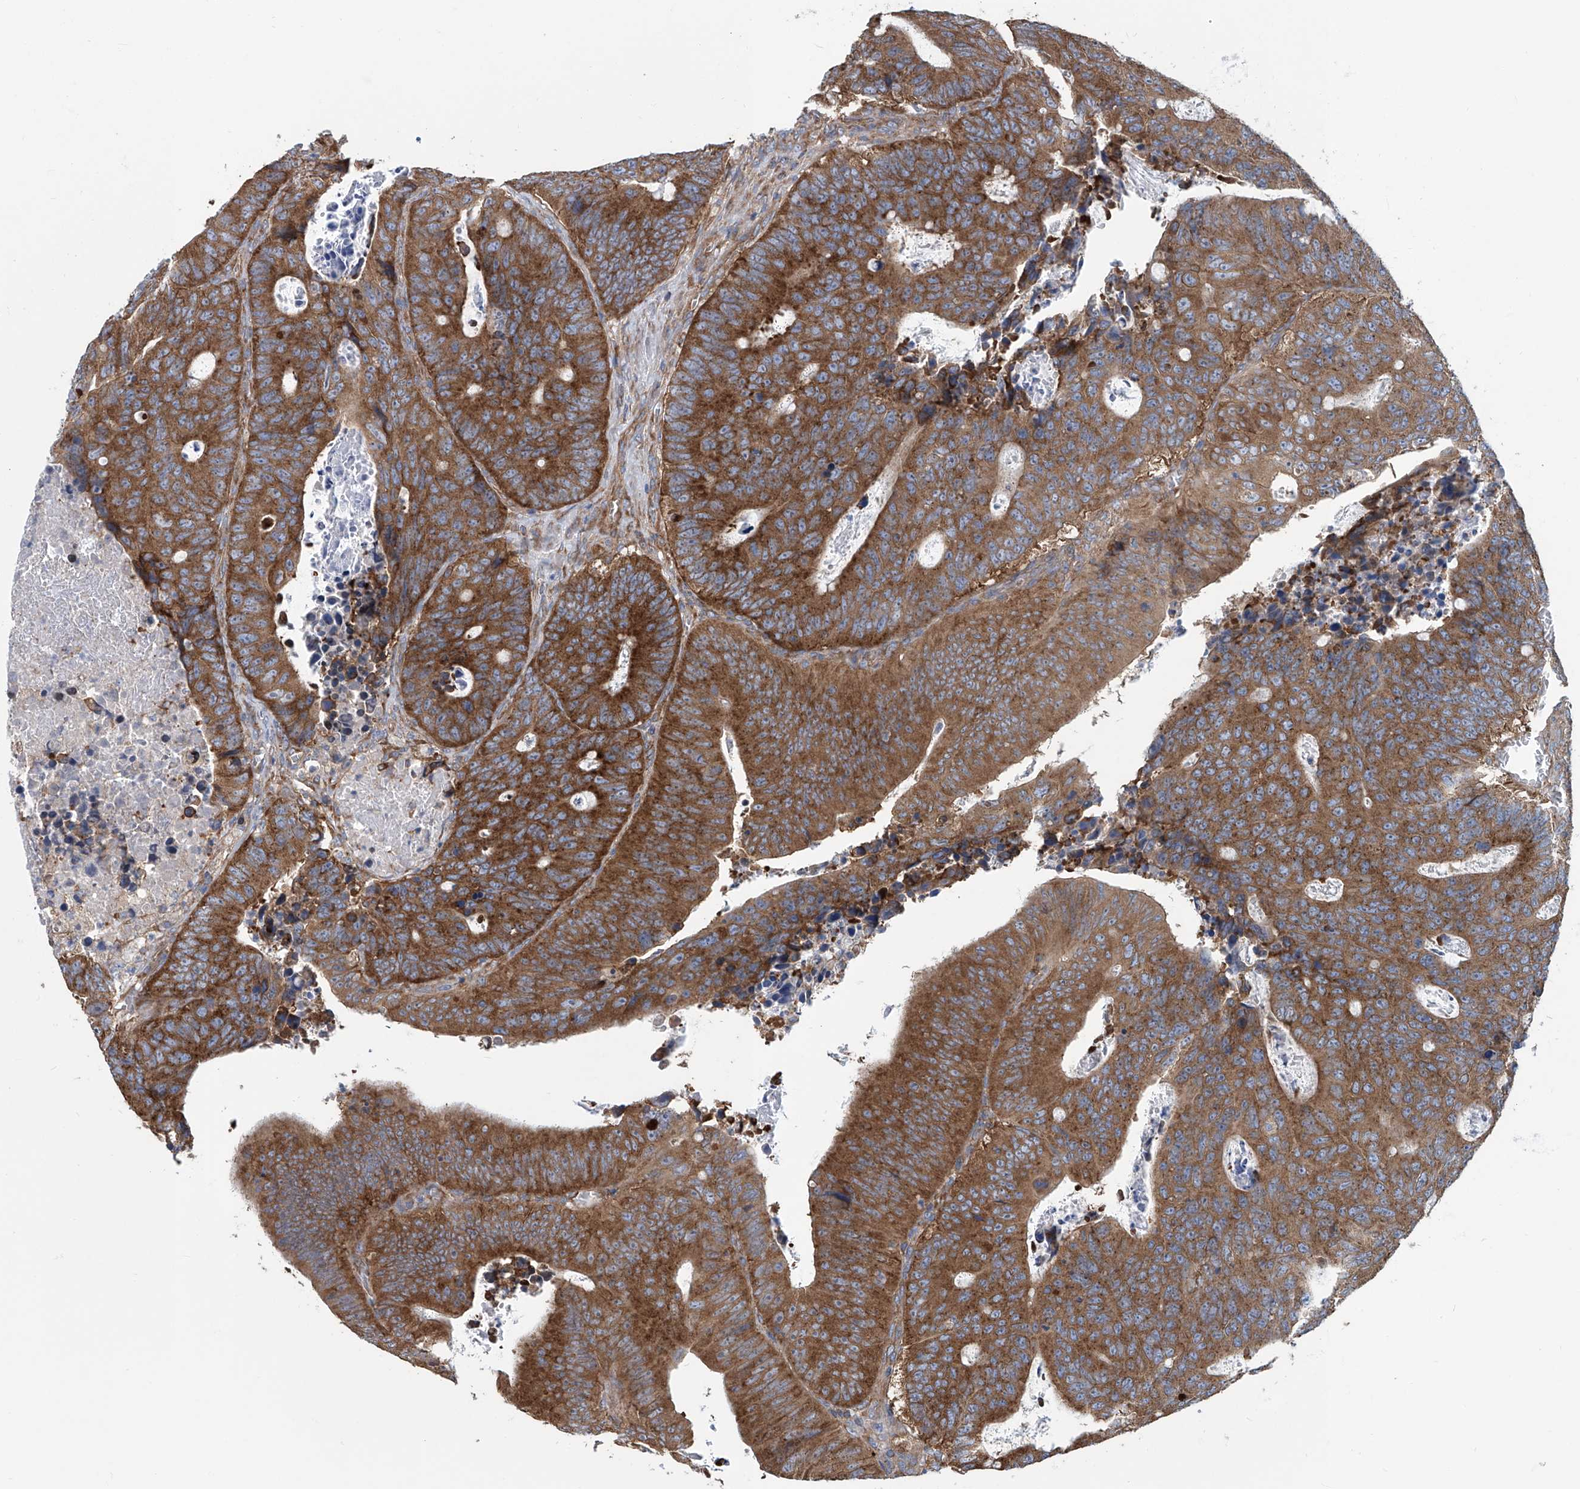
{"staining": {"intensity": "strong", "quantity": ">75%", "location": "cytoplasmic/membranous"}, "tissue": "colorectal cancer", "cell_type": "Tumor cells", "image_type": "cancer", "snomed": [{"axis": "morphology", "description": "Adenocarcinoma, NOS"}, {"axis": "topography", "description": "Colon"}], "caption": "Adenocarcinoma (colorectal) stained for a protein (brown) demonstrates strong cytoplasmic/membranous positive expression in approximately >75% of tumor cells.", "gene": "SENP2", "patient": {"sex": "male", "age": 87}}